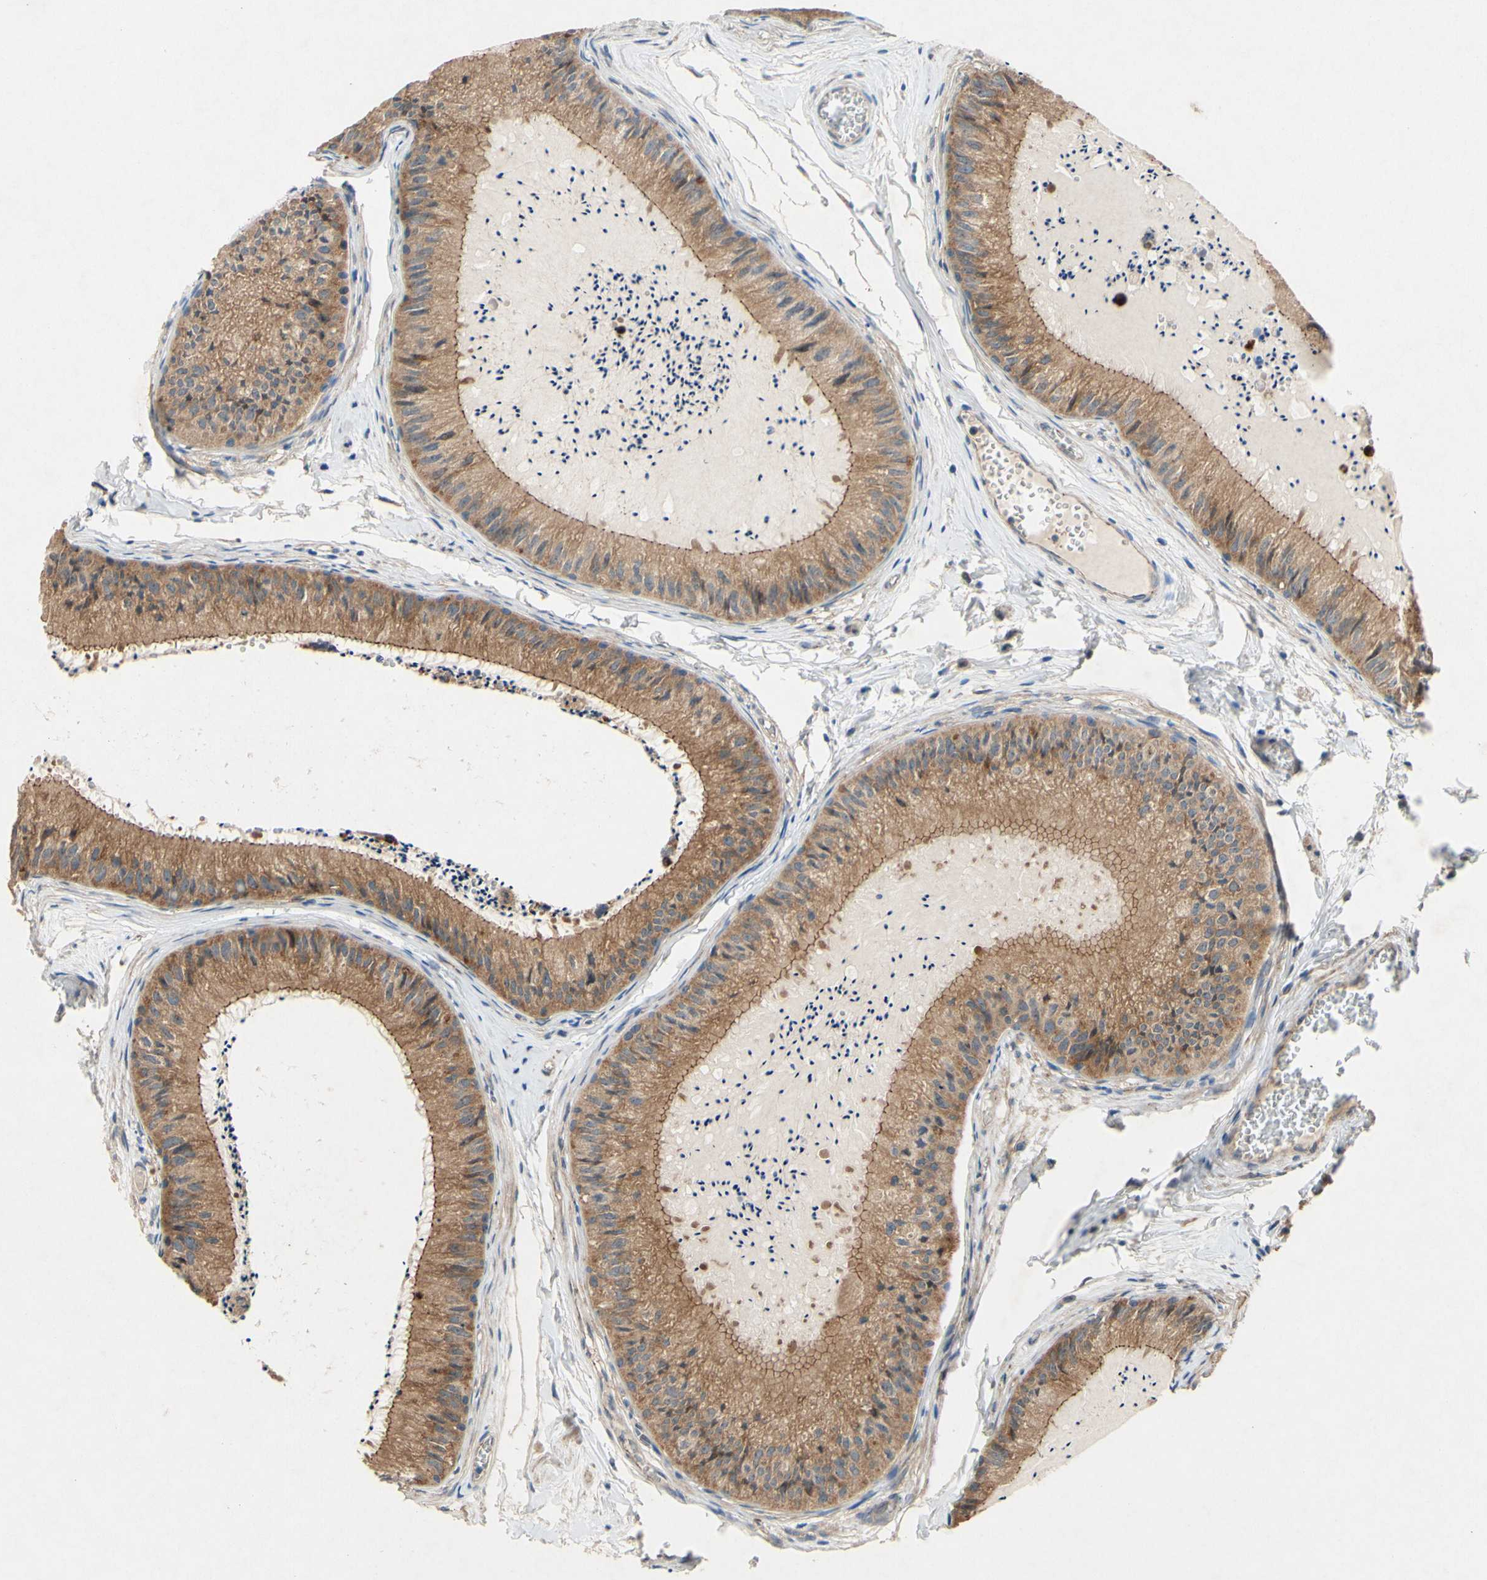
{"staining": {"intensity": "moderate", "quantity": ">75%", "location": "cytoplasmic/membranous"}, "tissue": "epididymis", "cell_type": "Glandular cells", "image_type": "normal", "snomed": [{"axis": "morphology", "description": "Normal tissue, NOS"}, {"axis": "topography", "description": "Epididymis"}], "caption": "Protein staining by immunohistochemistry demonstrates moderate cytoplasmic/membranous staining in about >75% of glandular cells in benign epididymis.", "gene": "PDGFB", "patient": {"sex": "male", "age": 31}}